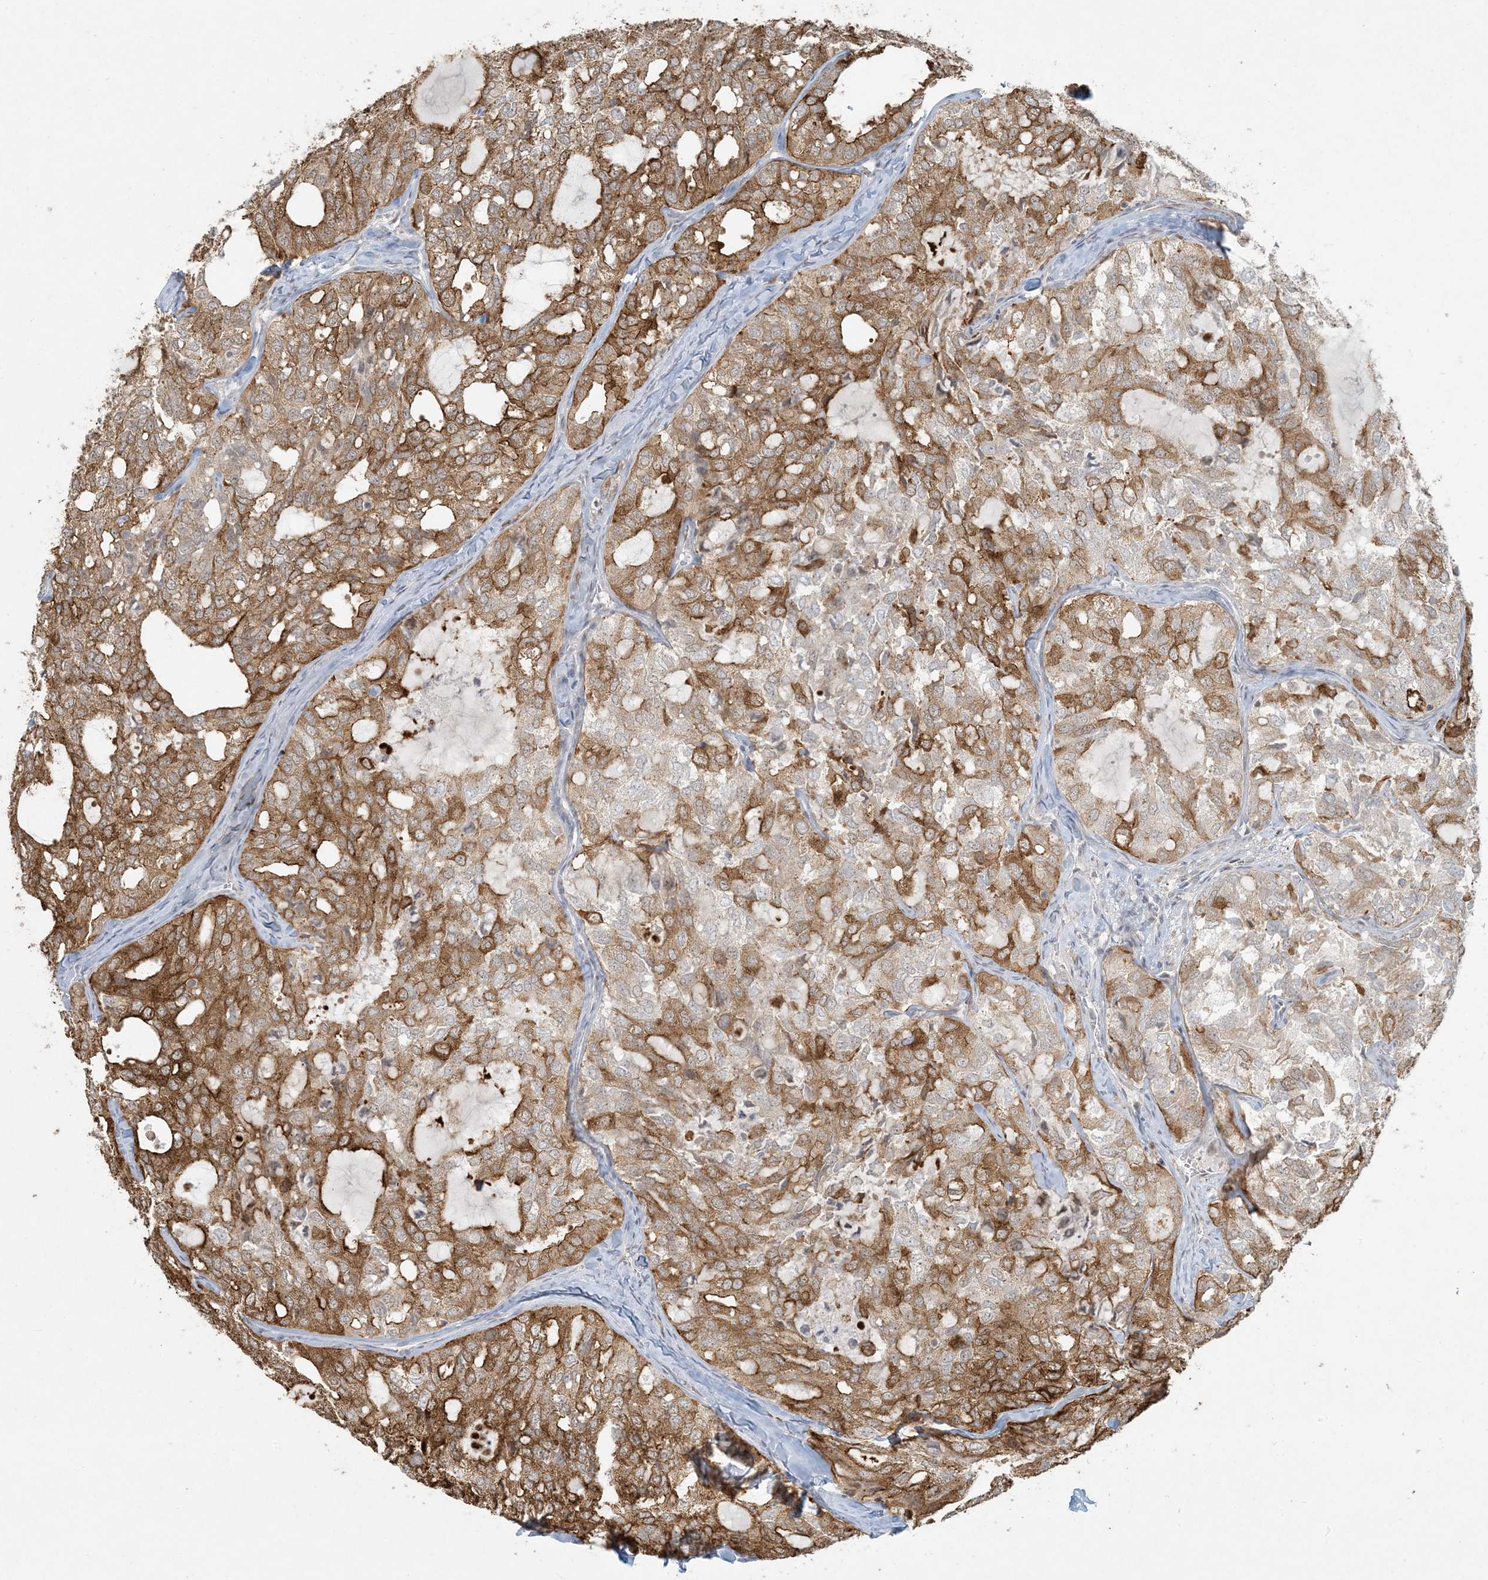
{"staining": {"intensity": "strong", "quantity": ">75%", "location": "cytoplasmic/membranous"}, "tissue": "thyroid cancer", "cell_type": "Tumor cells", "image_type": "cancer", "snomed": [{"axis": "morphology", "description": "Follicular adenoma carcinoma, NOS"}, {"axis": "topography", "description": "Thyroid gland"}], "caption": "Immunohistochemical staining of thyroid cancer (follicular adenoma carcinoma) demonstrates strong cytoplasmic/membranous protein positivity in approximately >75% of tumor cells.", "gene": "BCORL1", "patient": {"sex": "male", "age": 75}}